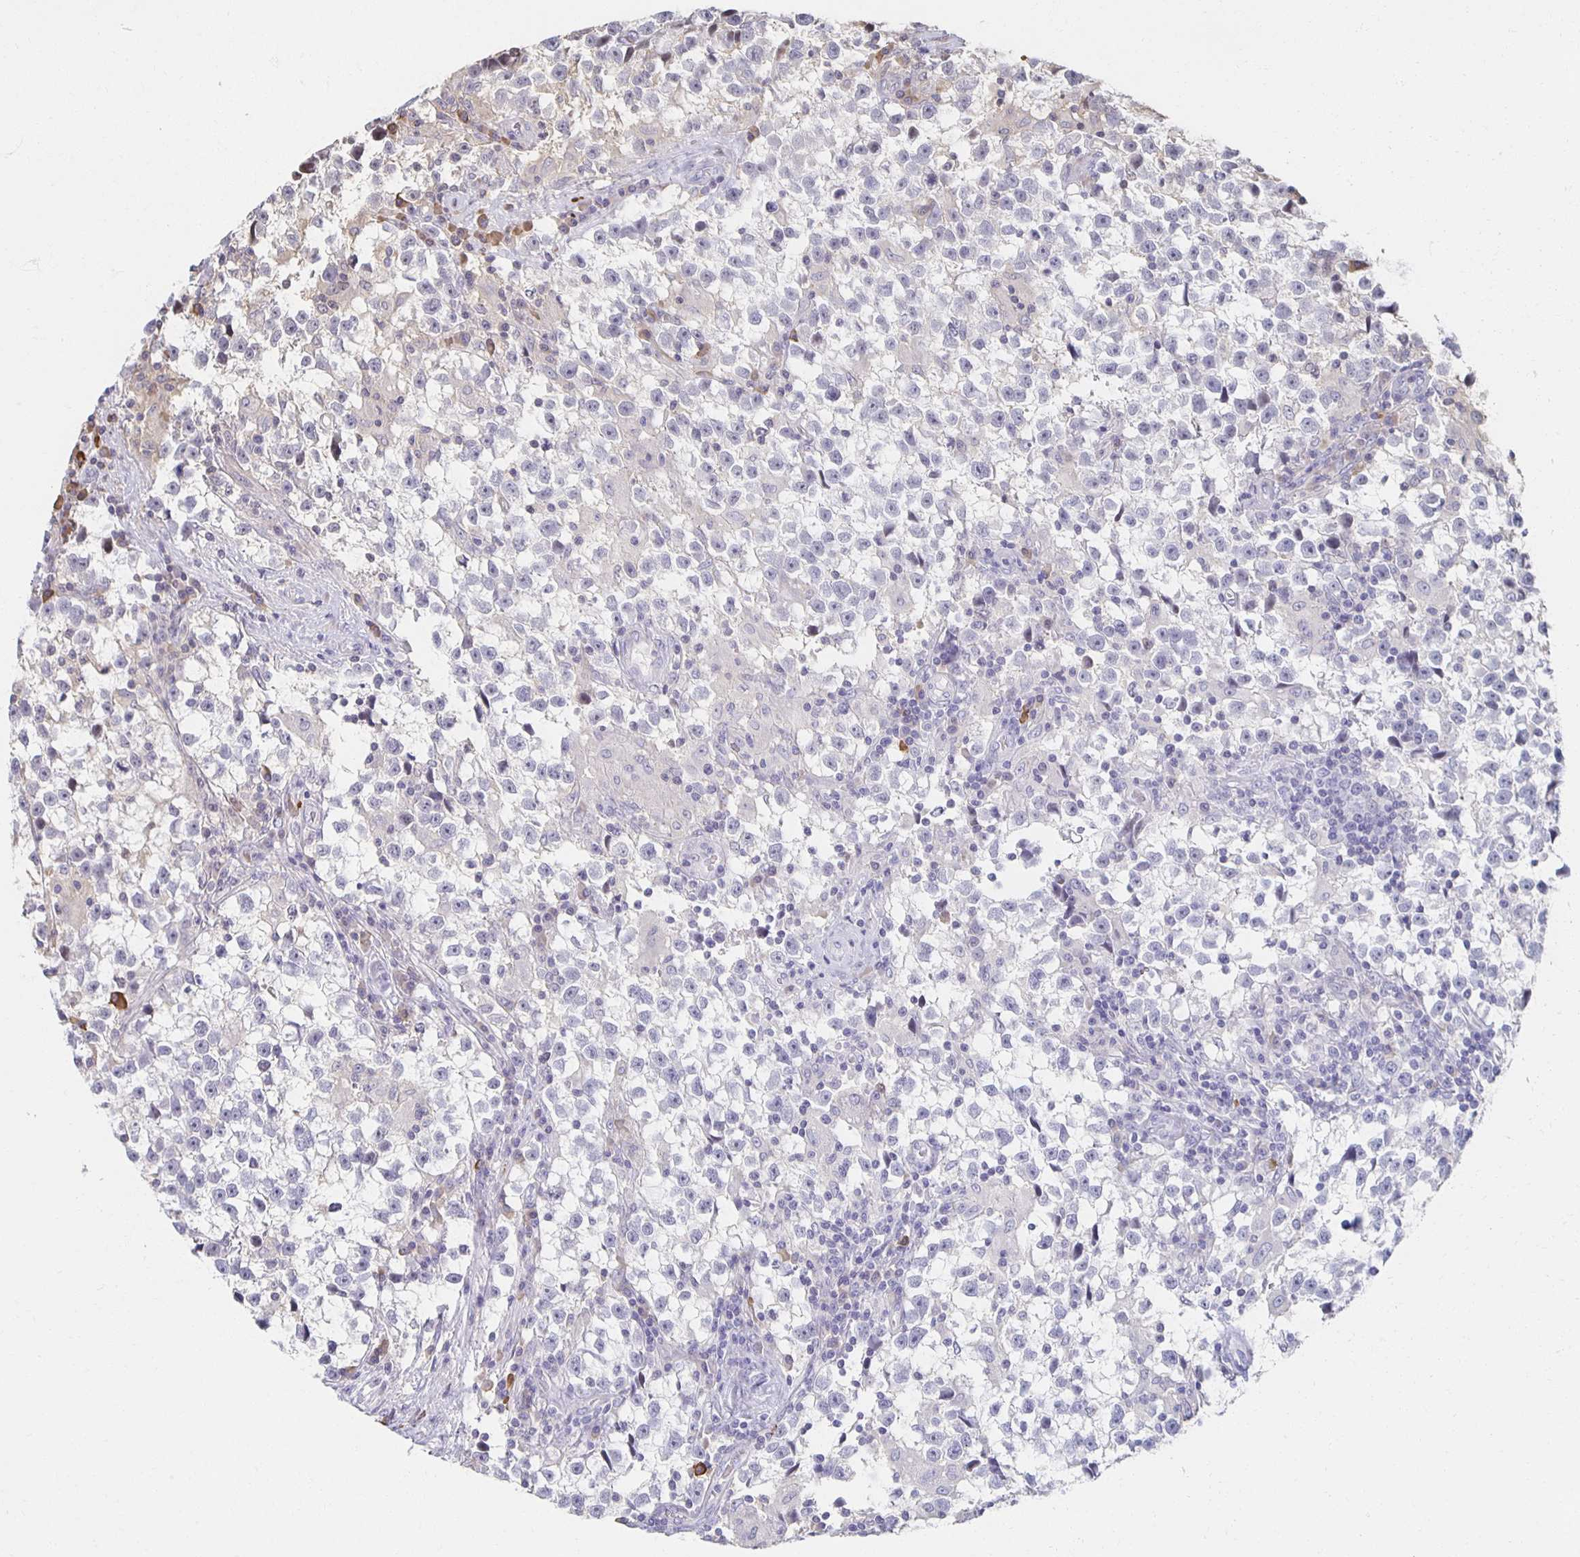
{"staining": {"intensity": "negative", "quantity": "none", "location": "none"}, "tissue": "testis cancer", "cell_type": "Tumor cells", "image_type": "cancer", "snomed": [{"axis": "morphology", "description": "Seminoma, NOS"}, {"axis": "topography", "description": "Testis"}], "caption": "A high-resolution histopathology image shows immunohistochemistry staining of seminoma (testis), which displays no significant staining in tumor cells.", "gene": "ZNF692", "patient": {"sex": "male", "age": 31}}